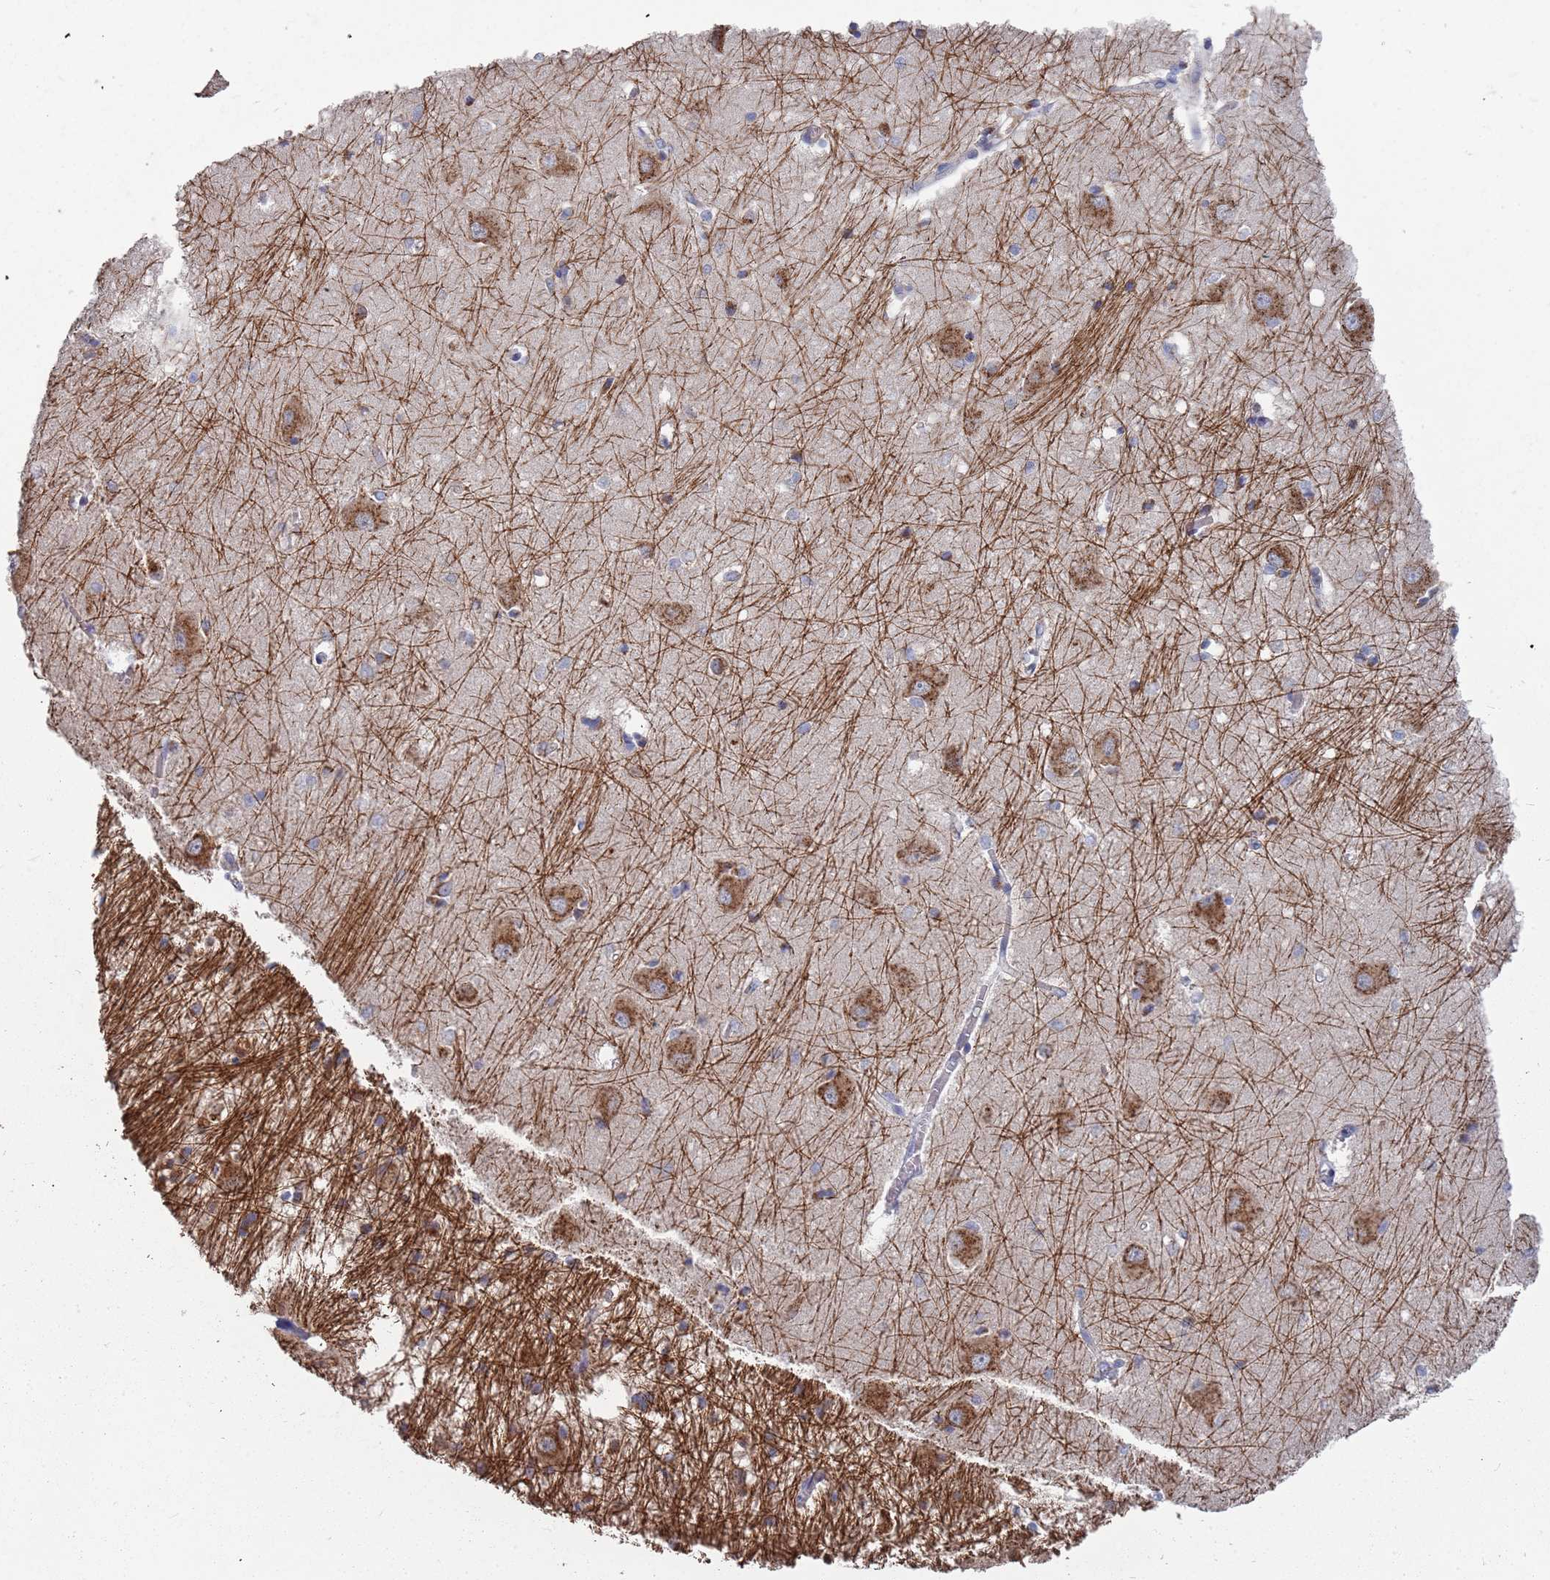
{"staining": {"intensity": "weak", "quantity": ">75%", "location": "cytoplasmic/membranous"}, "tissue": "caudate", "cell_type": "Glial cells", "image_type": "normal", "snomed": [{"axis": "morphology", "description": "Normal tissue, NOS"}, {"axis": "topography", "description": "Lateral ventricle wall"}], "caption": "This micrograph reveals benign caudate stained with IHC to label a protein in brown. The cytoplasmic/membranous of glial cells show weak positivity for the protein. Nuclei are counter-stained blue.", "gene": "TCEANC2", "patient": {"sex": "male", "age": 37}}